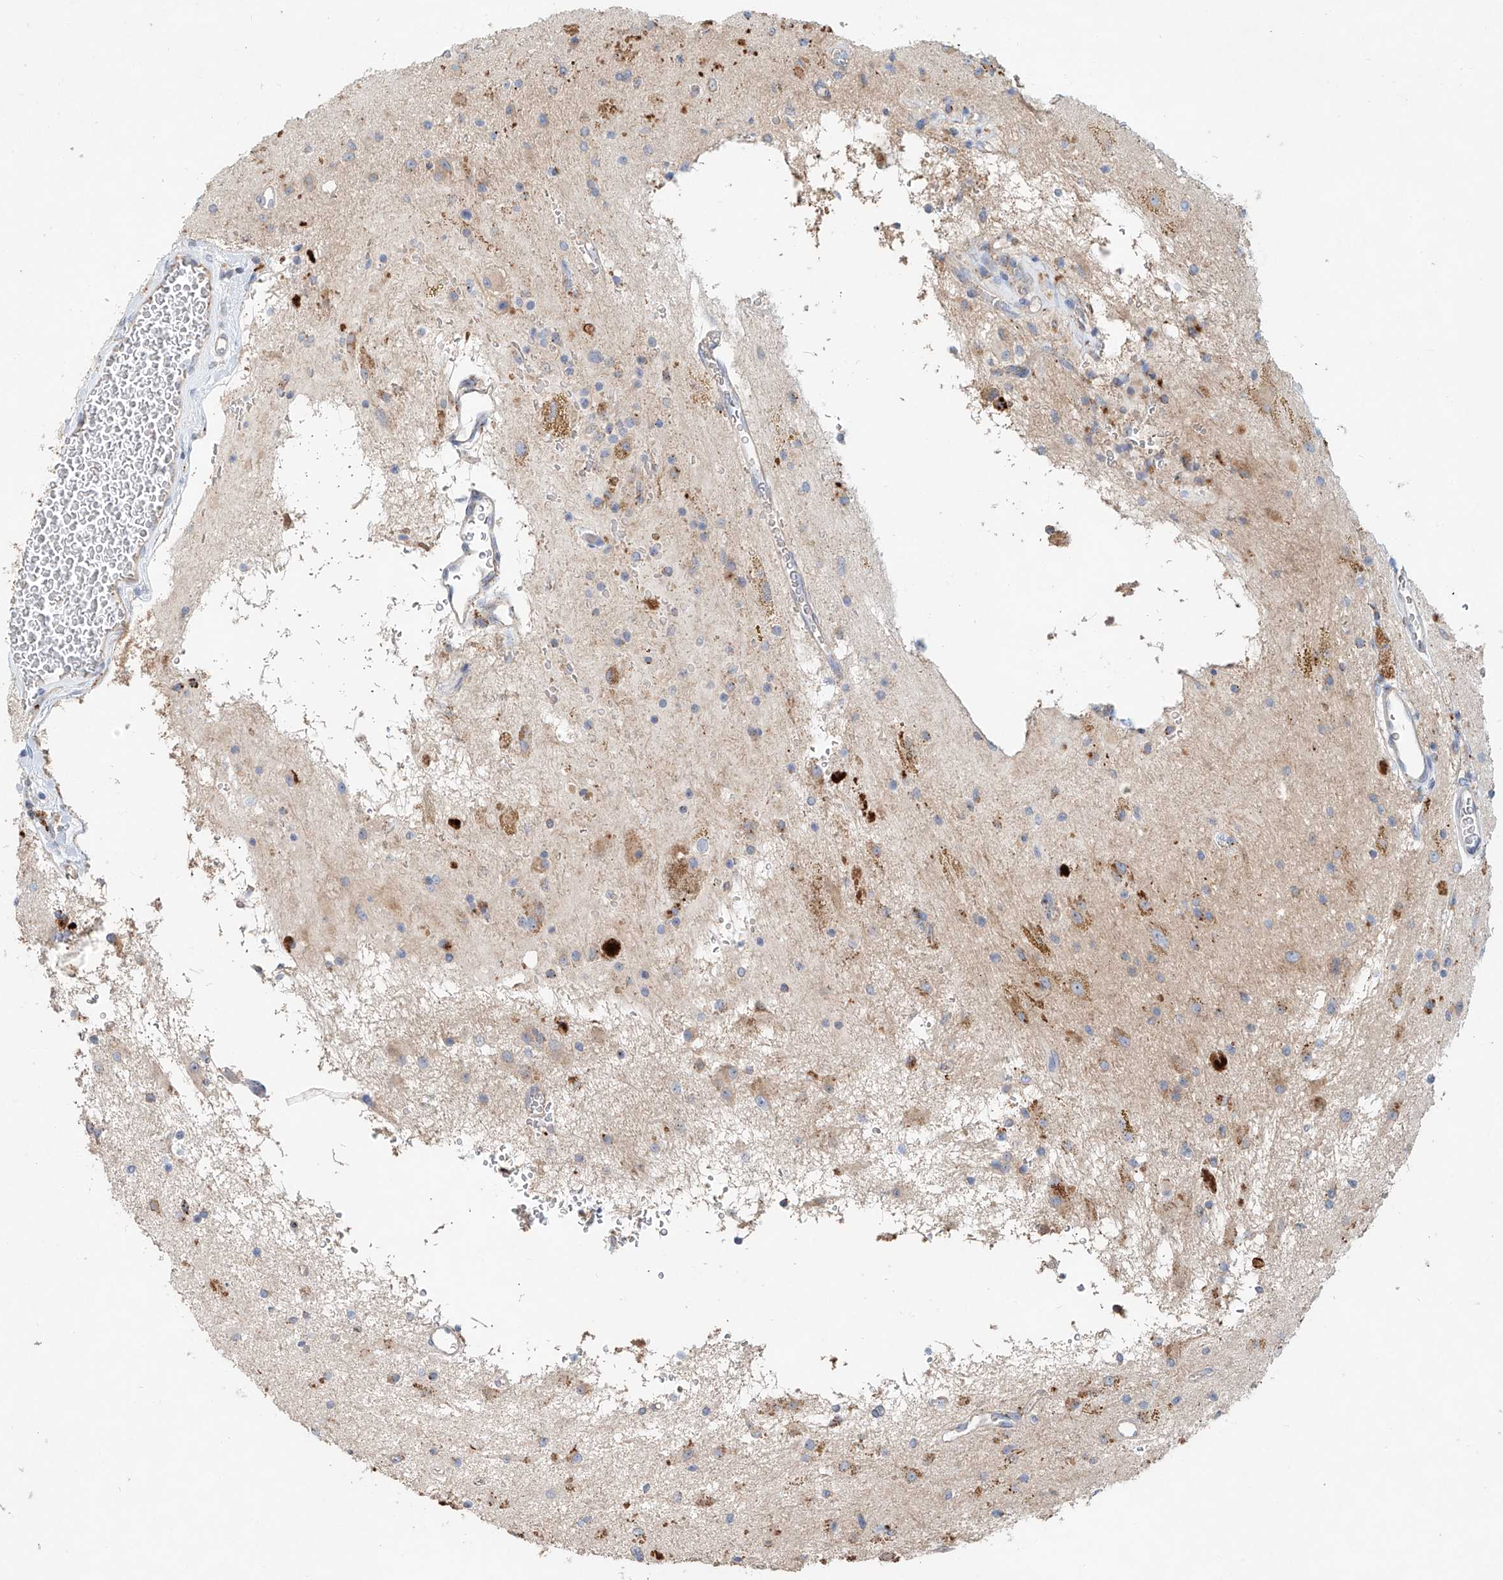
{"staining": {"intensity": "strong", "quantity": "<25%", "location": "cytoplasmic/membranous"}, "tissue": "glioma", "cell_type": "Tumor cells", "image_type": "cancer", "snomed": [{"axis": "morphology", "description": "Glioma, malignant, High grade"}, {"axis": "topography", "description": "Brain"}], "caption": "A histopathology image of human high-grade glioma (malignant) stained for a protein exhibits strong cytoplasmic/membranous brown staining in tumor cells.", "gene": "TRIM47", "patient": {"sex": "male", "age": 34}}